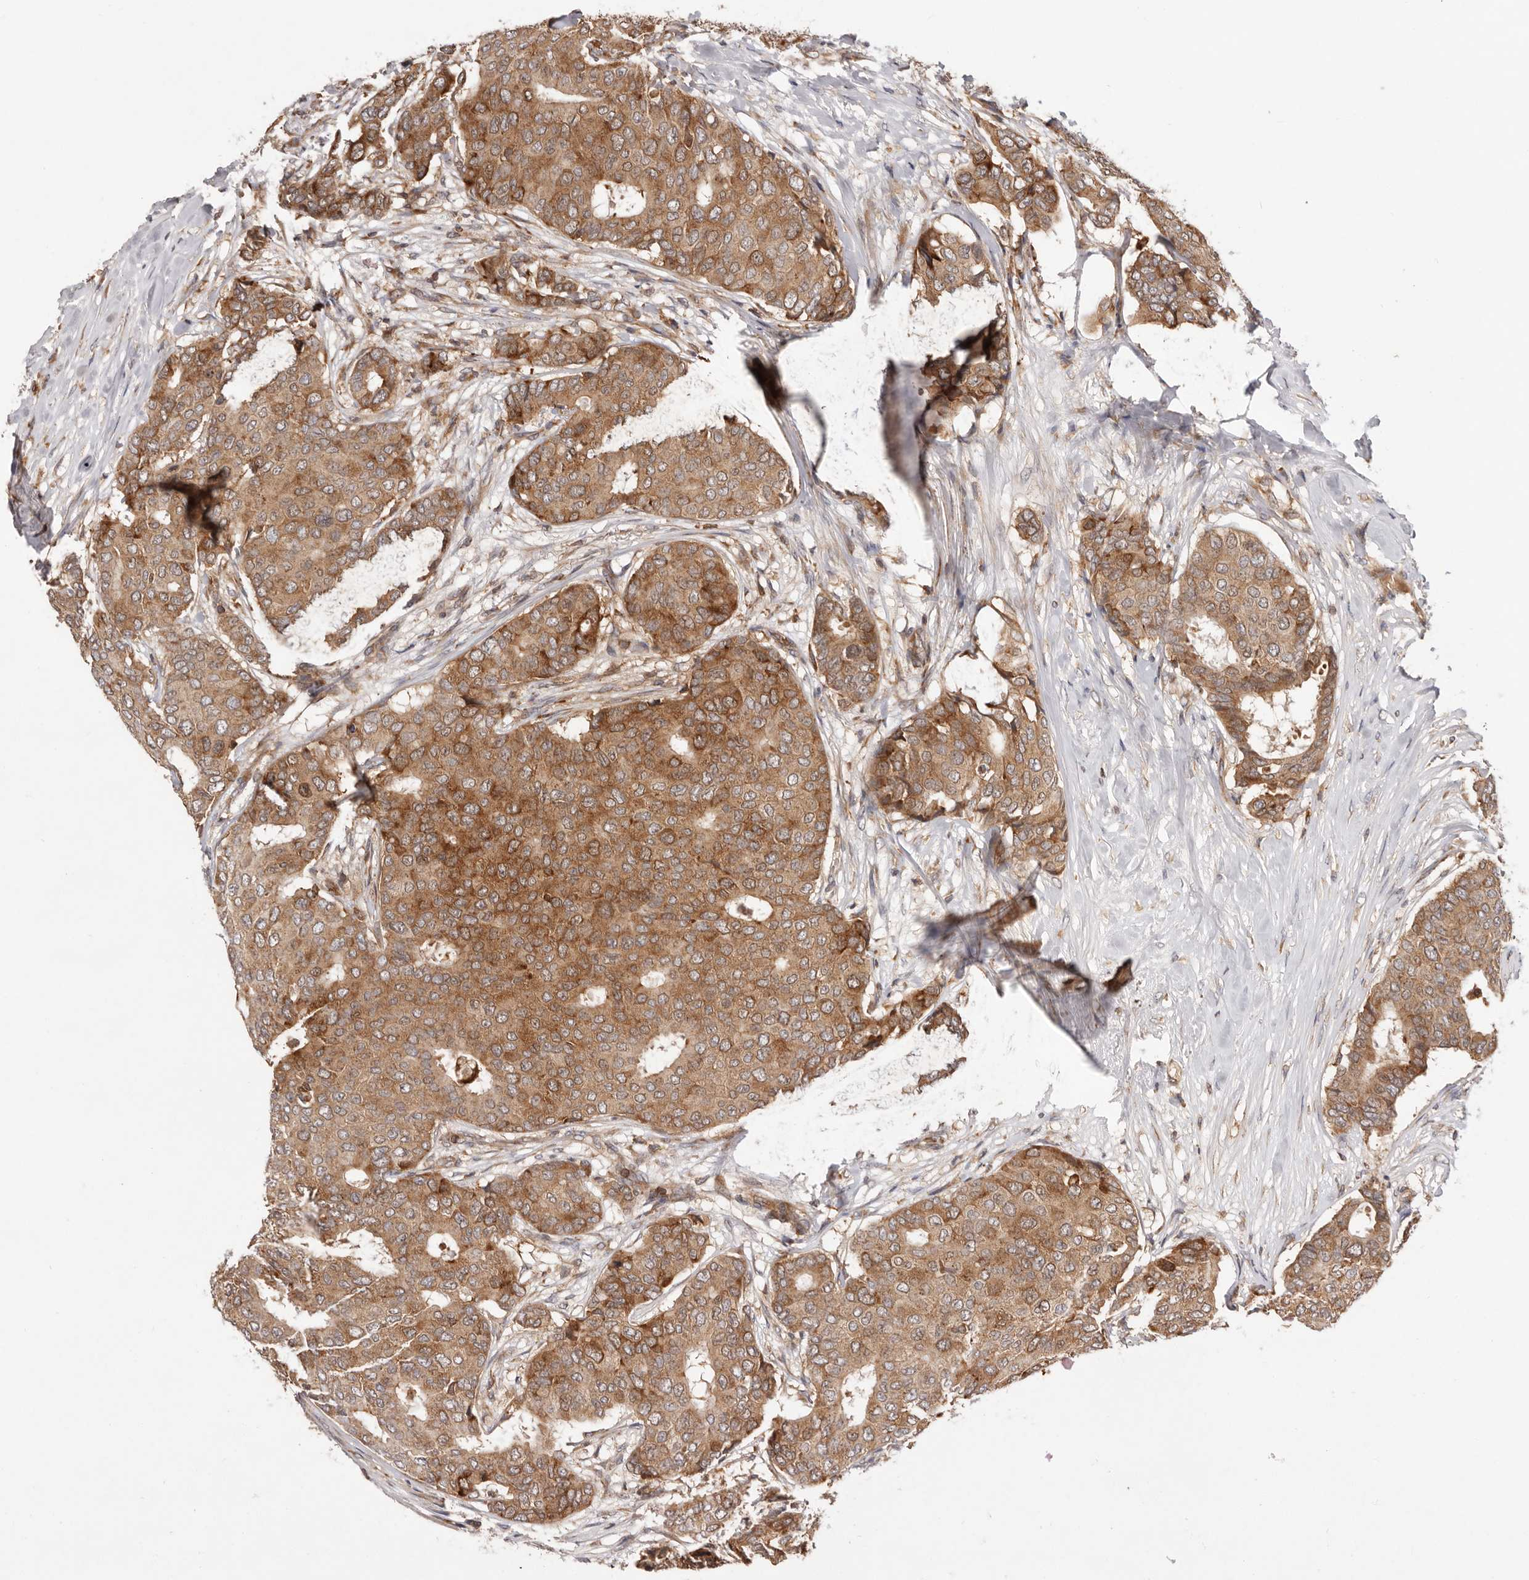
{"staining": {"intensity": "moderate", "quantity": ">75%", "location": "cytoplasmic/membranous"}, "tissue": "breast cancer", "cell_type": "Tumor cells", "image_type": "cancer", "snomed": [{"axis": "morphology", "description": "Duct carcinoma"}, {"axis": "topography", "description": "Breast"}], "caption": "This is a histology image of IHC staining of breast intraductal carcinoma, which shows moderate positivity in the cytoplasmic/membranous of tumor cells.", "gene": "RNF213", "patient": {"sex": "female", "age": 75}}